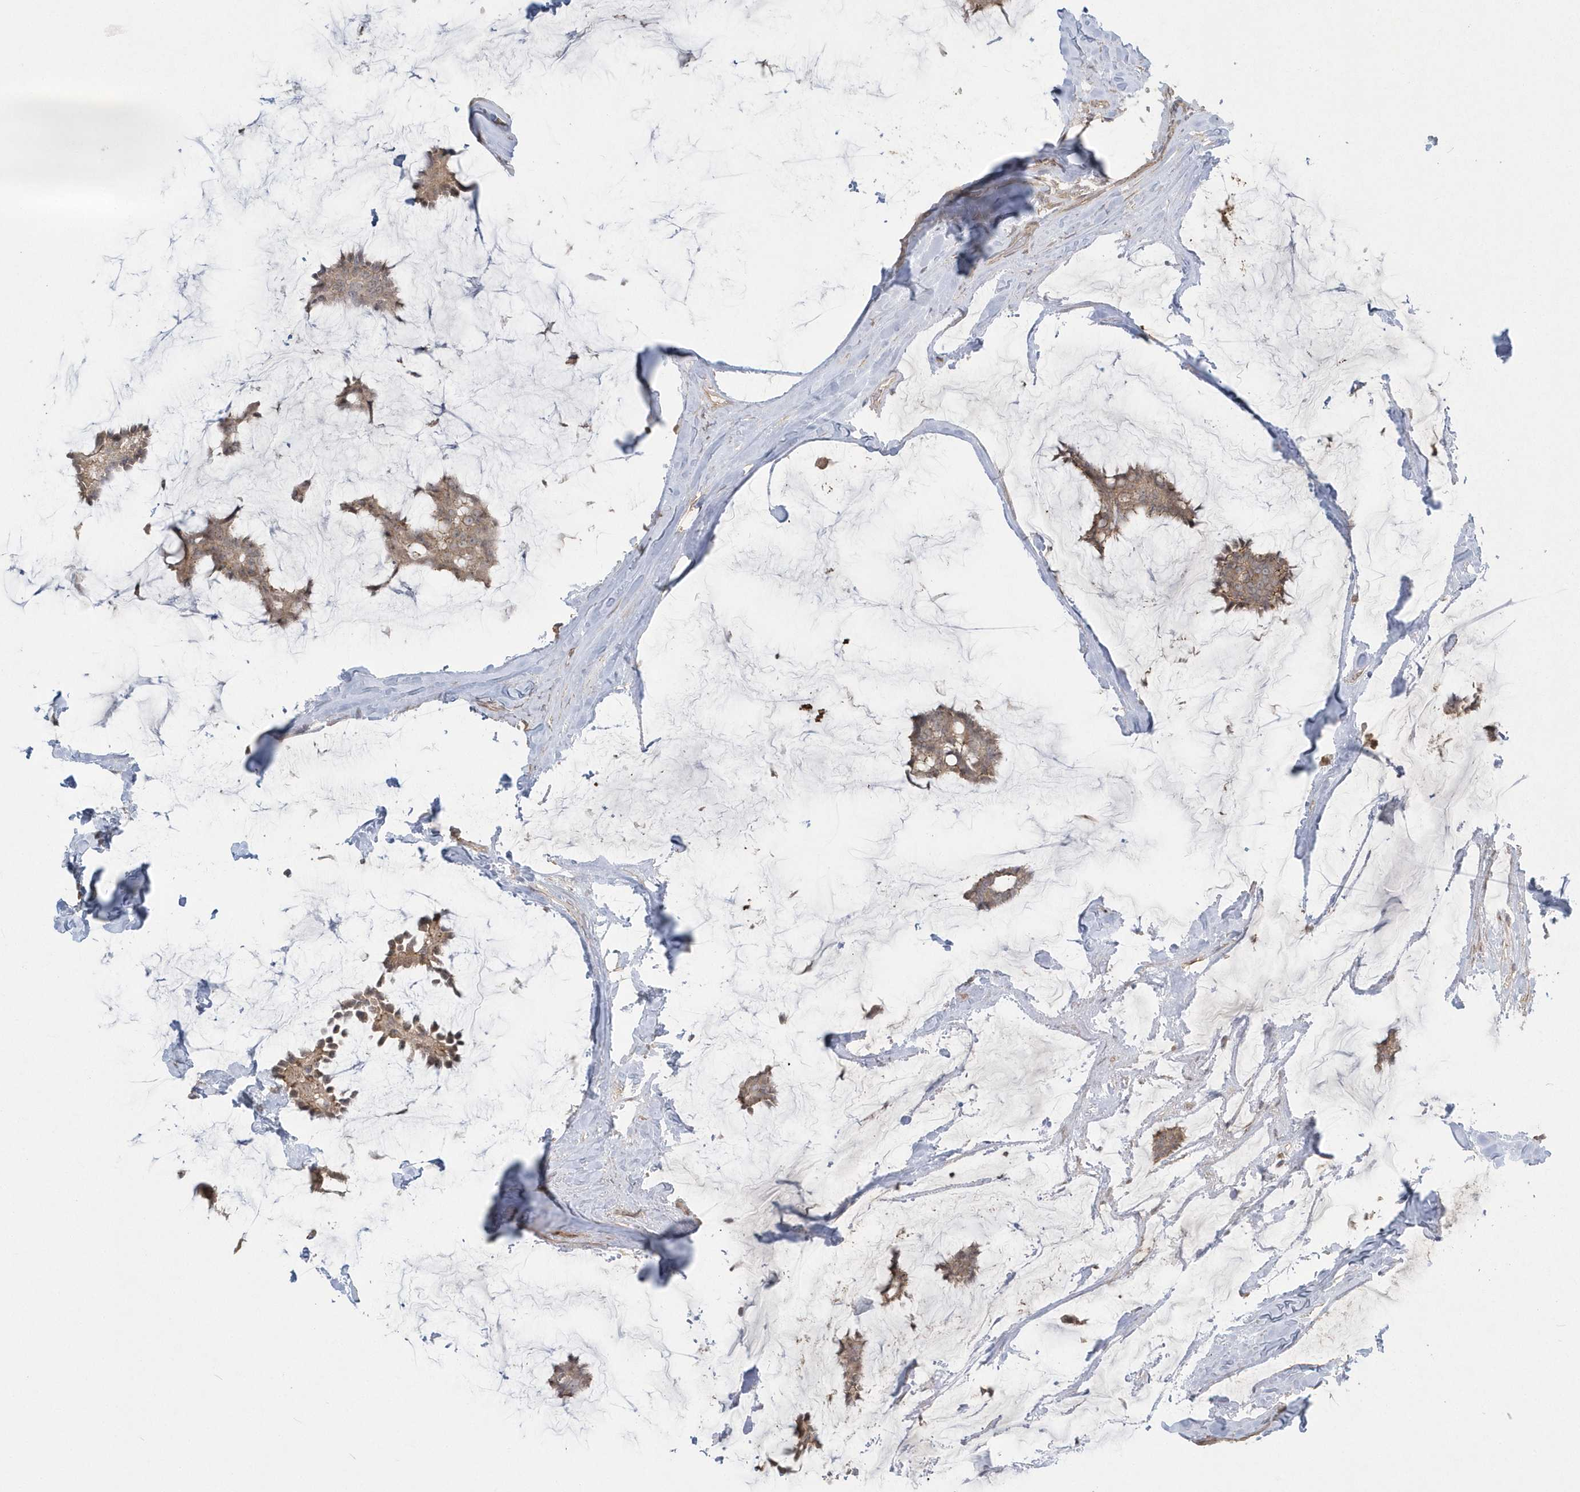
{"staining": {"intensity": "moderate", "quantity": ">75%", "location": "cytoplasmic/membranous"}, "tissue": "breast cancer", "cell_type": "Tumor cells", "image_type": "cancer", "snomed": [{"axis": "morphology", "description": "Duct carcinoma"}, {"axis": "topography", "description": "Breast"}], "caption": "High-magnification brightfield microscopy of breast infiltrating ductal carcinoma stained with DAB (brown) and counterstained with hematoxylin (blue). tumor cells exhibit moderate cytoplasmic/membranous expression is seen in about>75% of cells. (Stains: DAB in brown, nuclei in blue, Microscopy: brightfield microscopy at high magnification).", "gene": "ARMC8", "patient": {"sex": "female", "age": 93}}